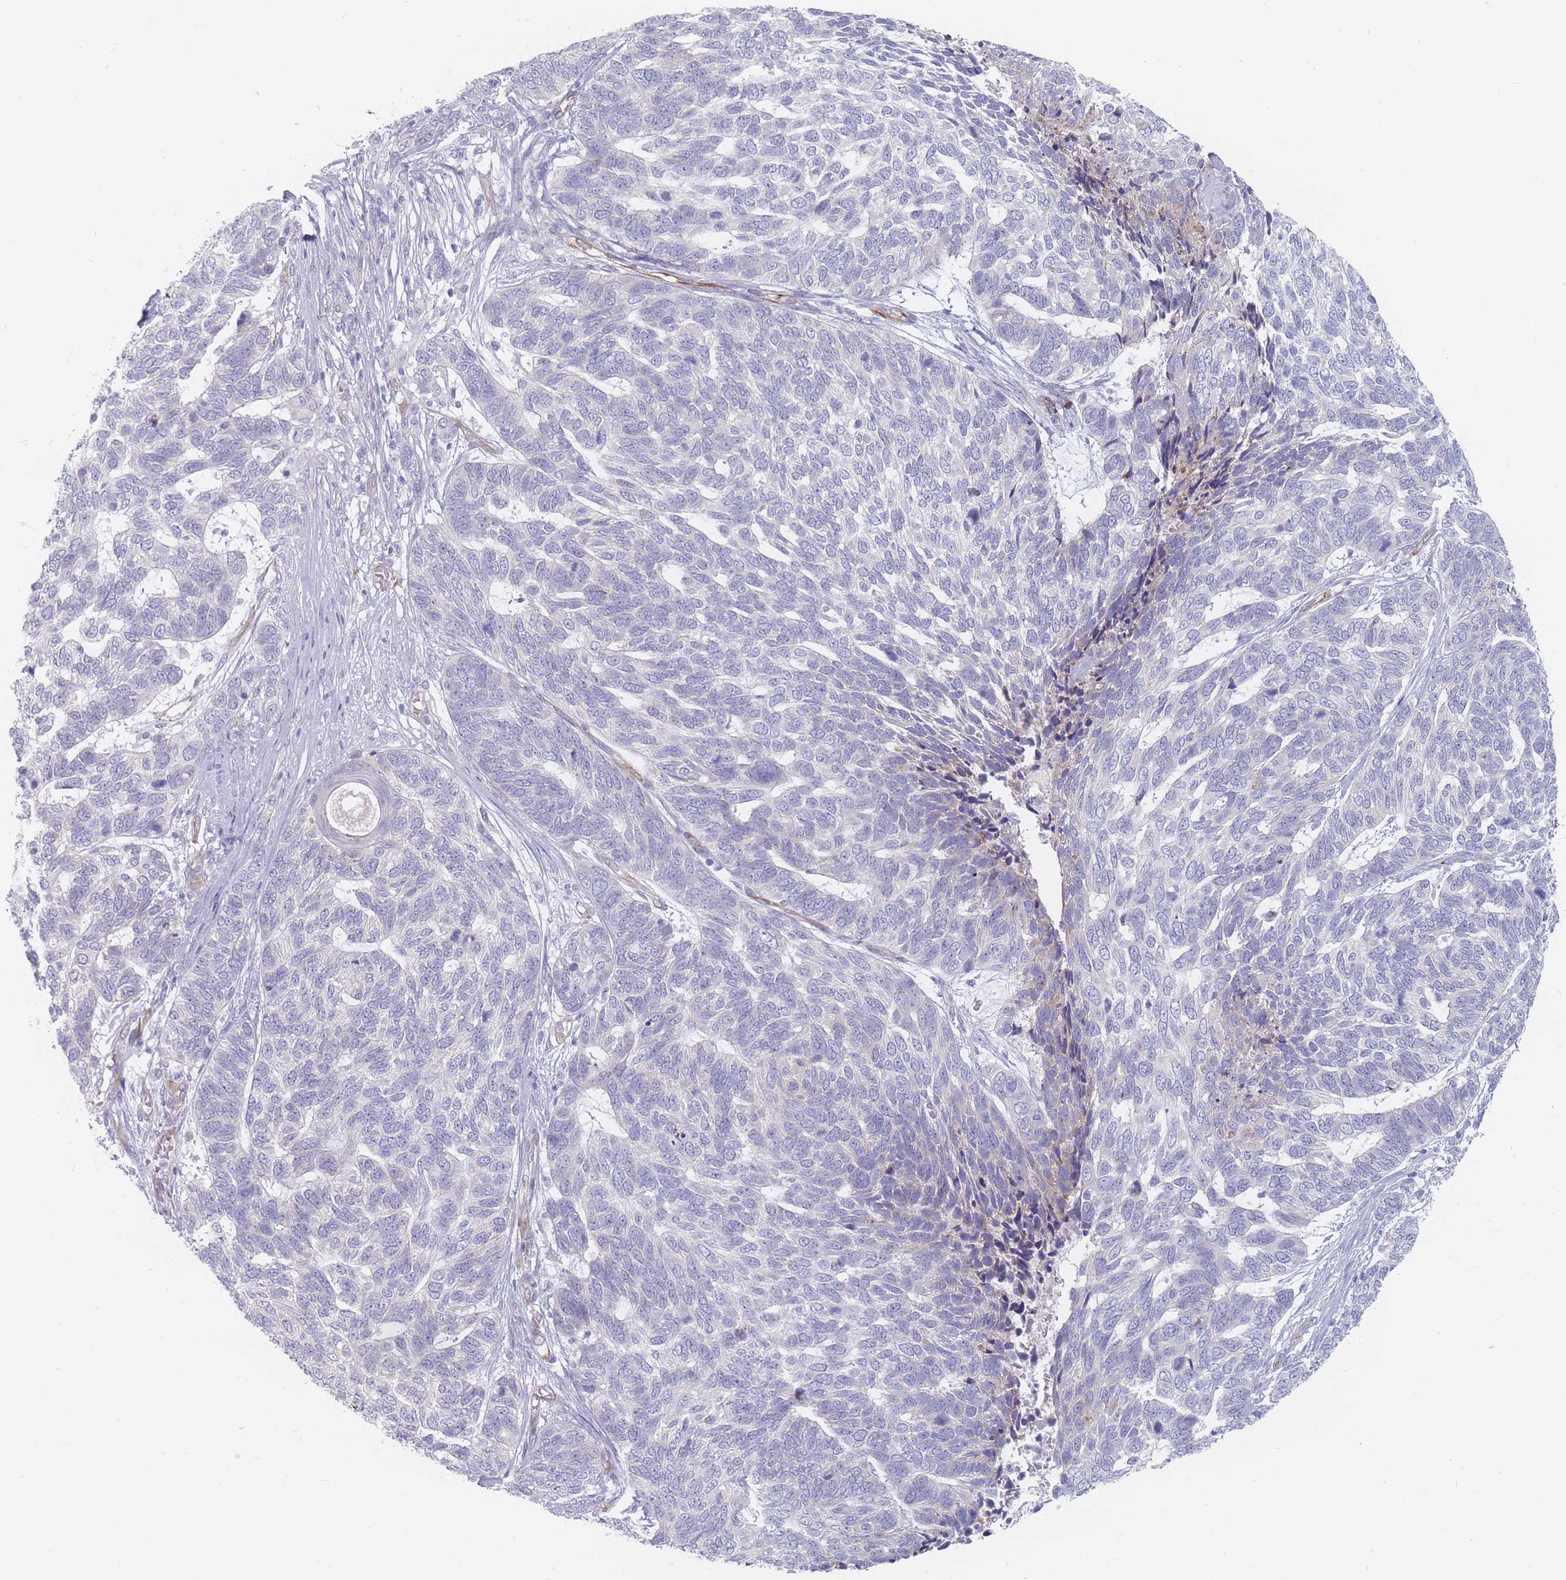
{"staining": {"intensity": "negative", "quantity": "none", "location": "none"}, "tissue": "skin cancer", "cell_type": "Tumor cells", "image_type": "cancer", "snomed": [{"axis": "morphology", "description": "Basal cell carcinoma"}, {"axis": "topography", "description": "Skin"}], "caption": "High magnification brightfield microscopy of basal cell carcinoma (skin) stained with DAB (brown) and counterstained with hematoxylin (blue): tumor cells show no significant positivity.", "gene": "ERBIN", "patient": {"sex": "female", "age": 65}}